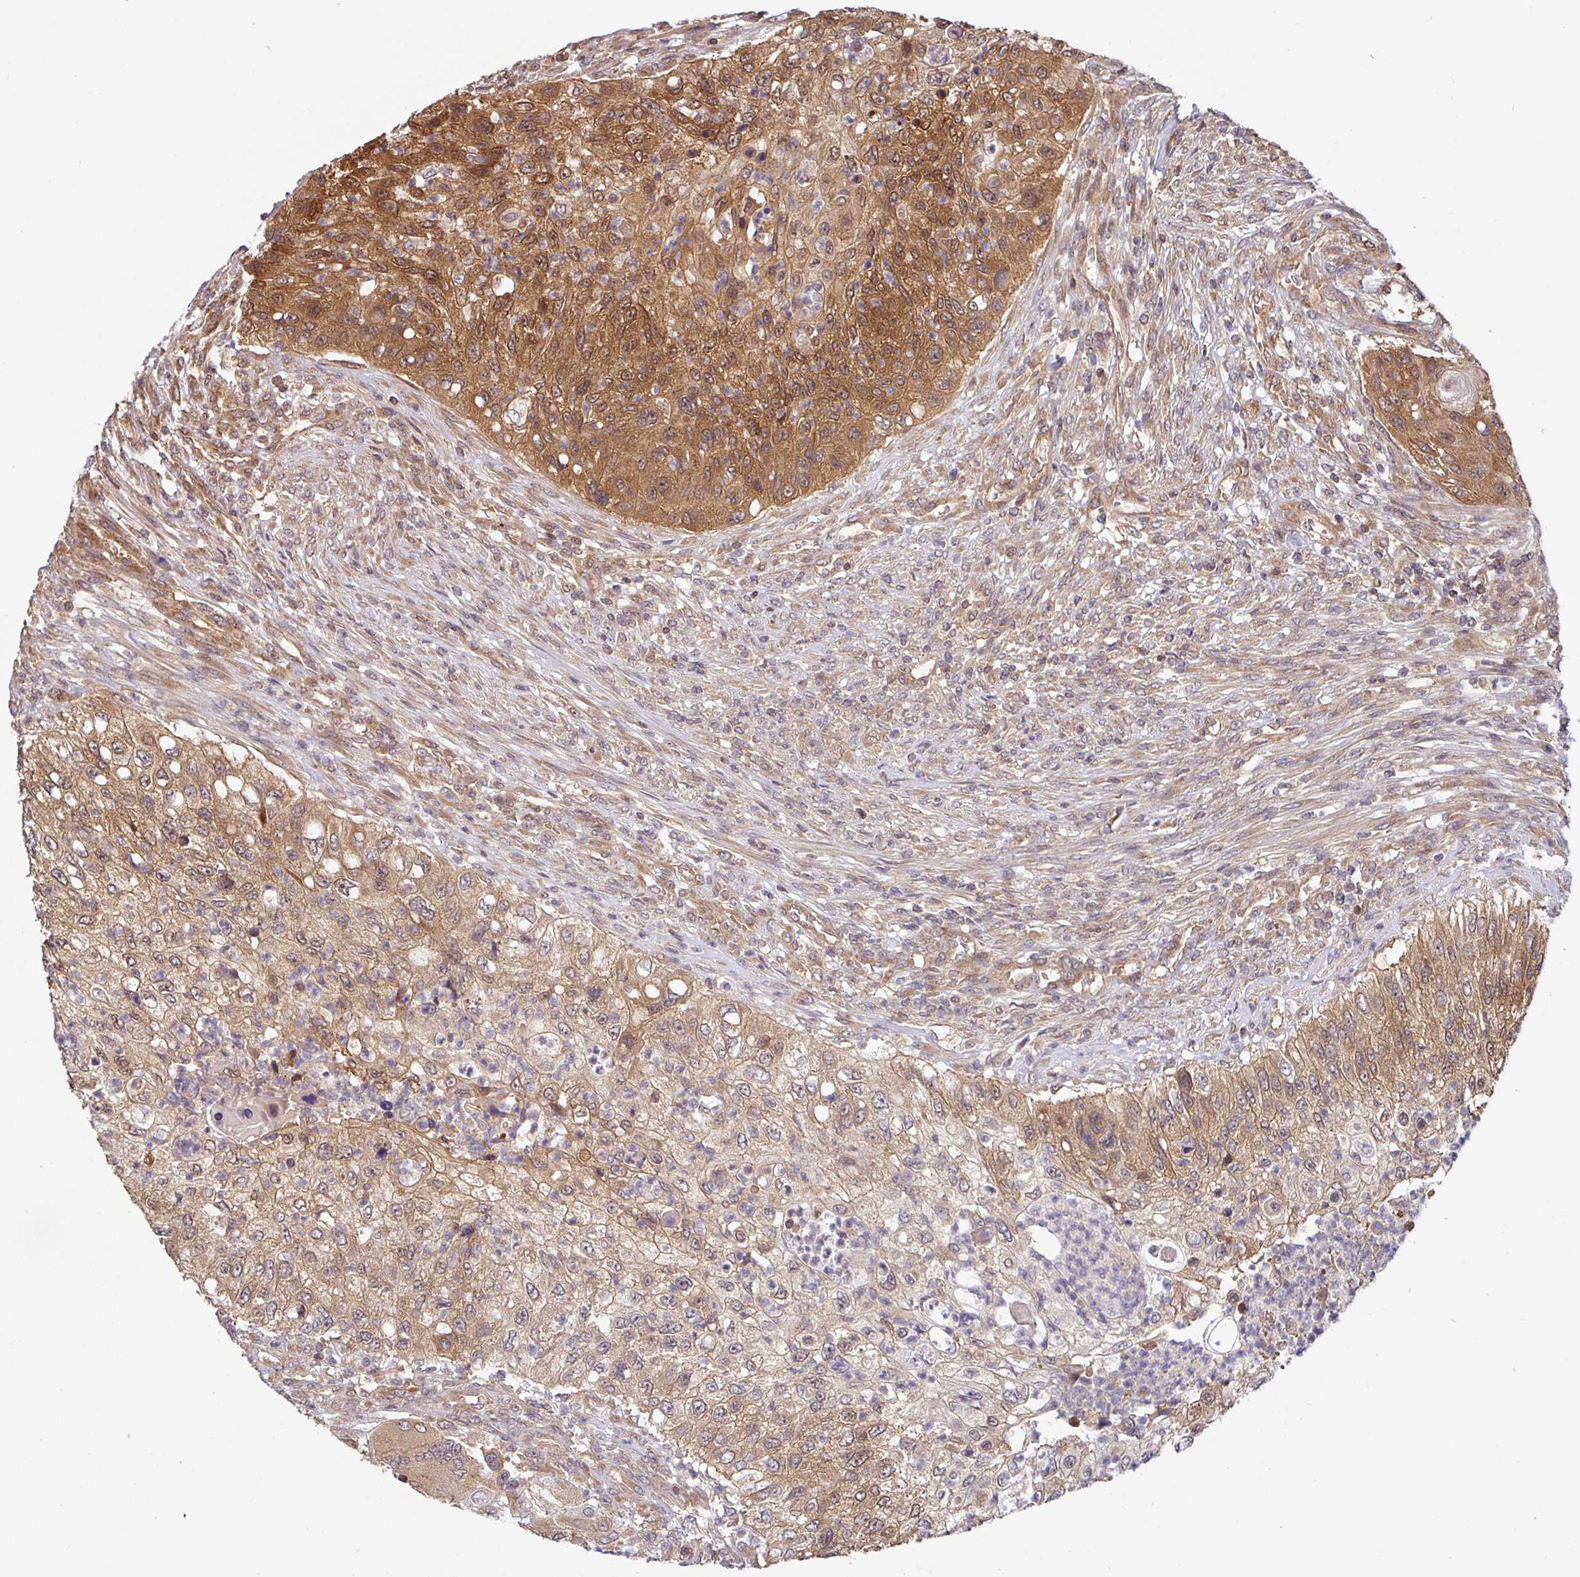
{"staining": {"intensity": "moderate", "quantity": ">75%", "location": "cytoplasmic/membranous,nuclear"}, "tissue": "urothelial cancer", "cell_type": "Tumor cells", "image_type": "cancer", "snomed": [{"axis": "morphology", "description": "Urothelial carcinoma, High grade"}, {"axis": "topography", "description": "Urinary bladder"}], "caption": "Tumor cells display moderate cytoplasmic/membranous and nuclear positivity in about >75% of cells in urothelial cancer.", "gene": "SHB", "patient": {"sex": "female", "age": 60}}